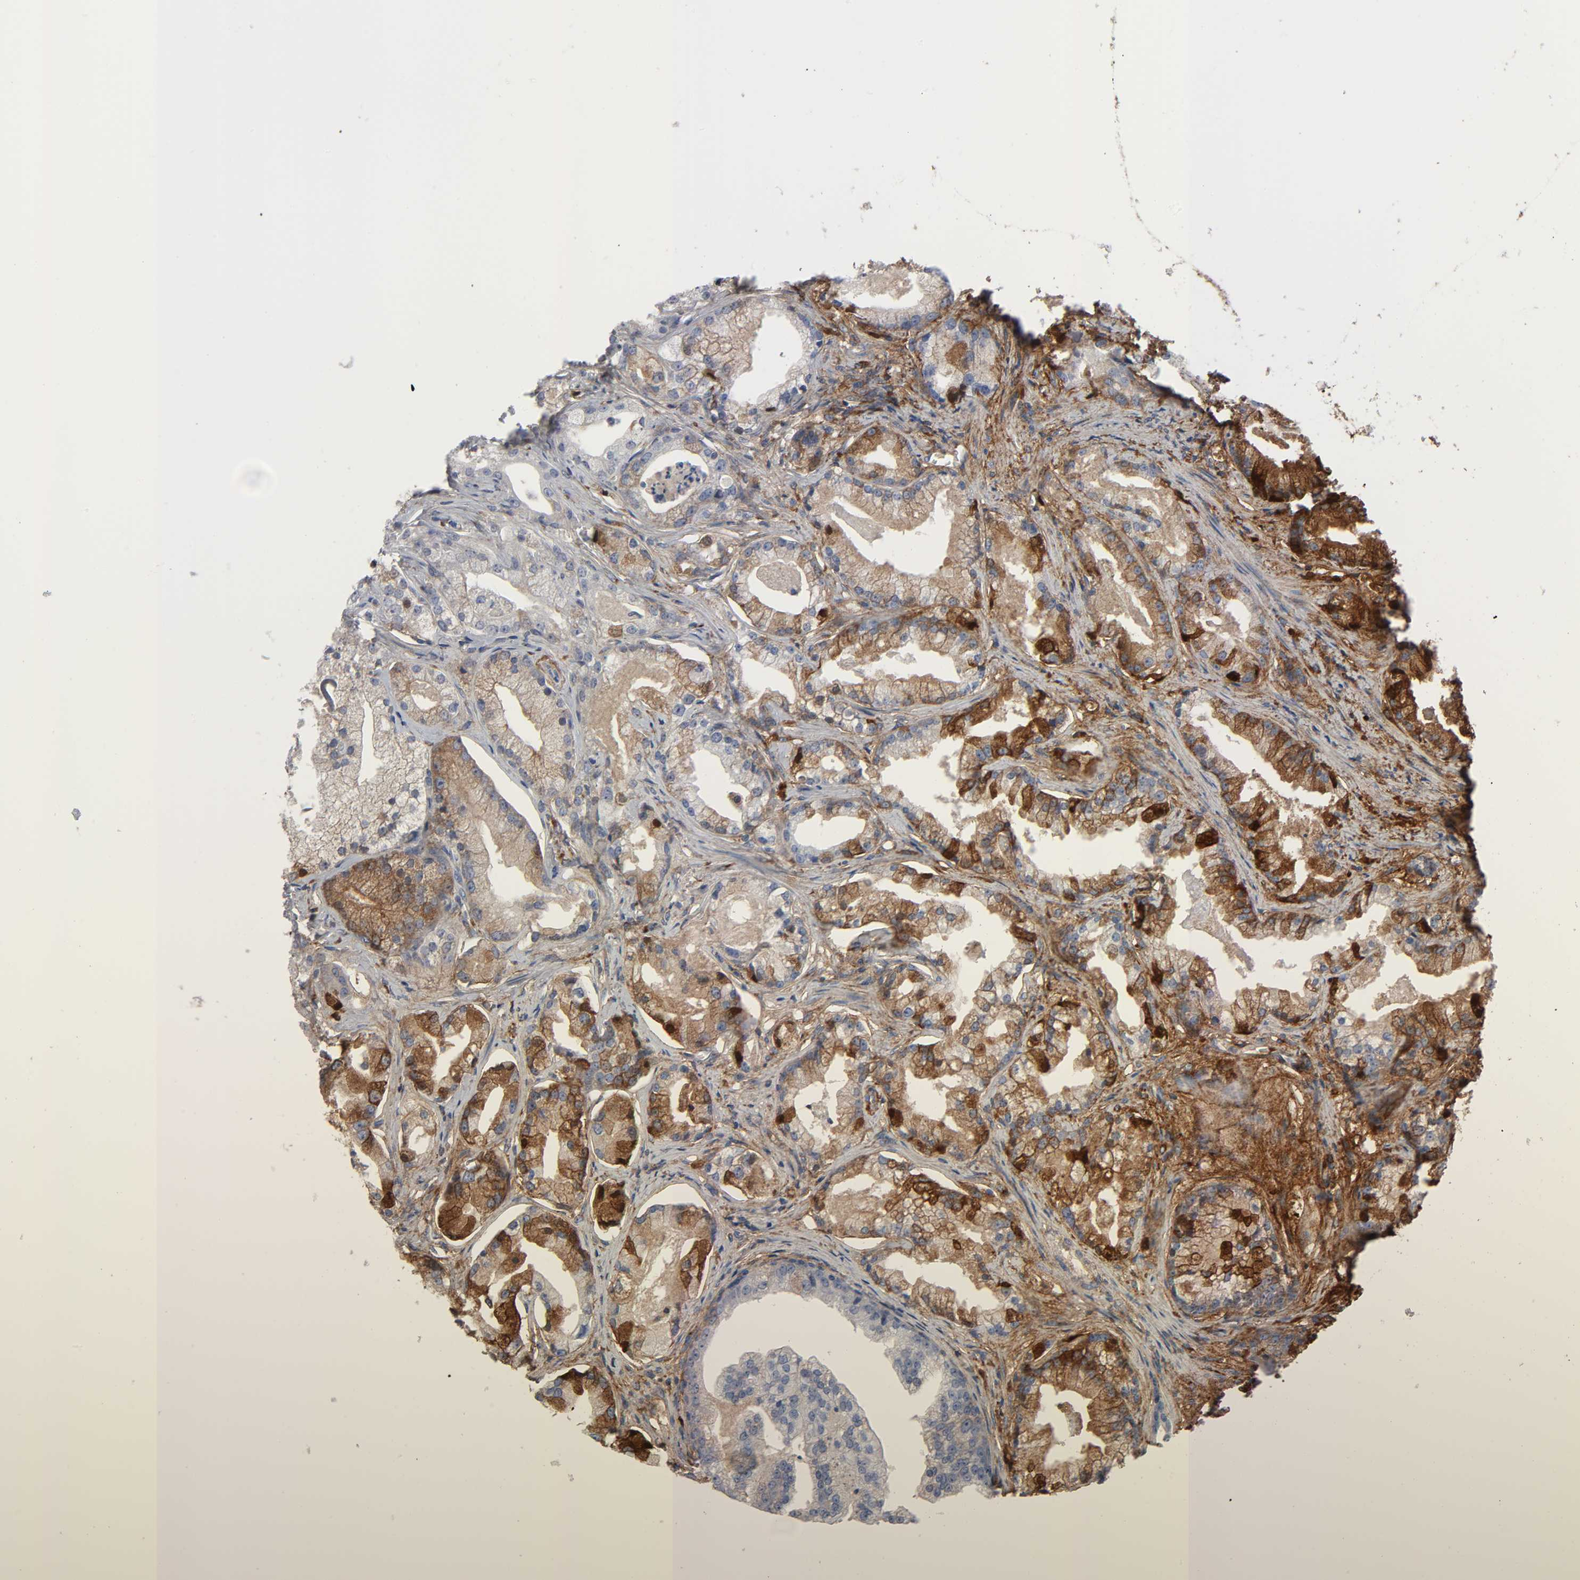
{"staining": {"intensity": "moderate", "quantity": "25%-75%", "location": "cytoplasmic/membranous"}, "tissue": "prostate cancer", "cell_type": "Tumor cells", "image_type": "cancer", "snomed": [{"axis": "morphology", "description": "Adenocarcinoma, Low grade"}, {"axis": "topography", "description": "Prostate"}], "caption": "This image shows immunohistochemistry (IHC) staining of human prostate adenocarcinoma (low-grade), with medium moderate cytoplasmic/membranous expression in approximately 25%-75% of tumor cells.", "gene": "FBLN1", "patient": {"sex": "male", "age": 59}}